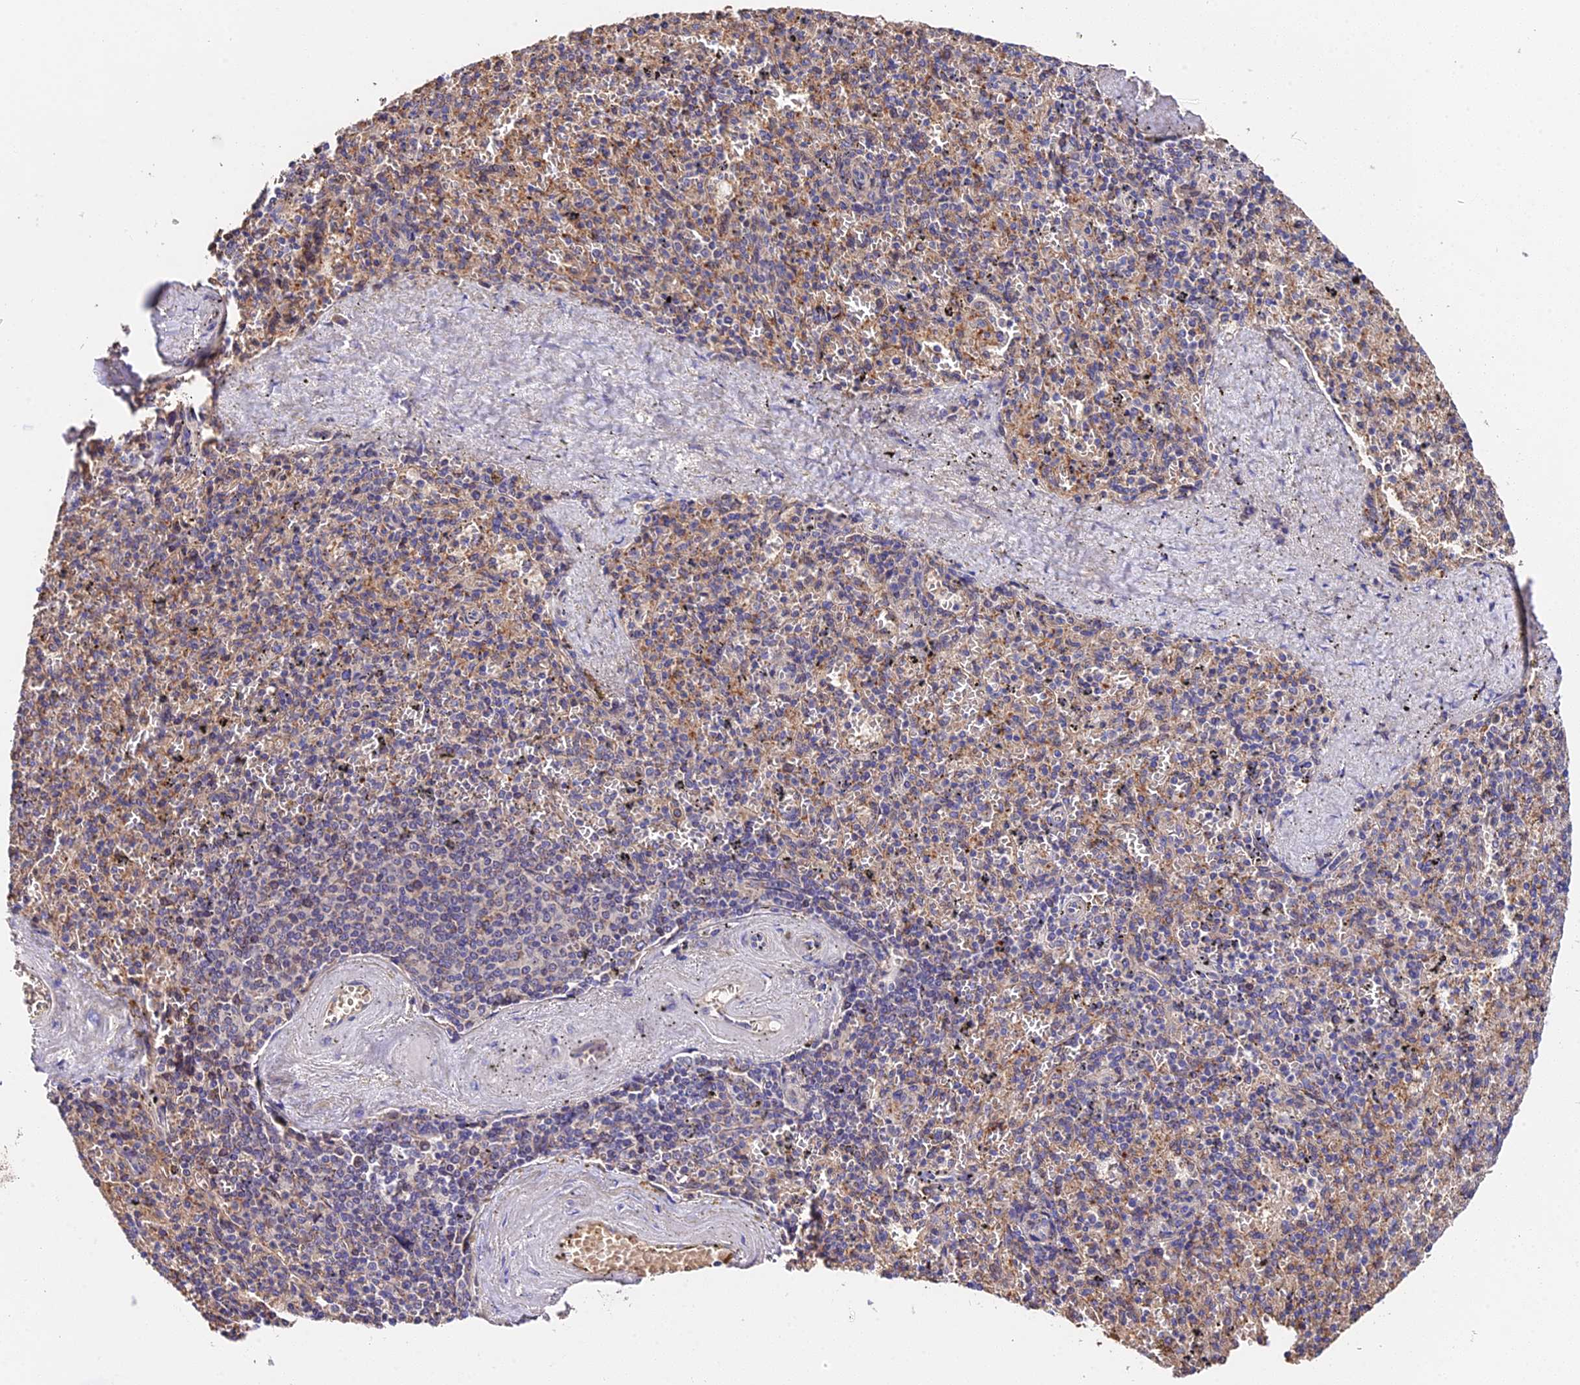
{"staining": {"intensity": "negative", "quantity": "none", "location": "none"}, "tissue": "spleen", "cell_type": "Cells in red pulp", "image_type": "normal", "snomed": [{"axis": "morphology", "description": "Normal tissue, NOS"}, {"axis": "topography", "description": "Spleen"}], "caption": "High power microscopy micrograph of an IHC histopathology image of benign spleen, revealing no significant staining in cells in red pulp.", "gene": "TRMT1", "patient": {"sex": "male", "age": 82}}